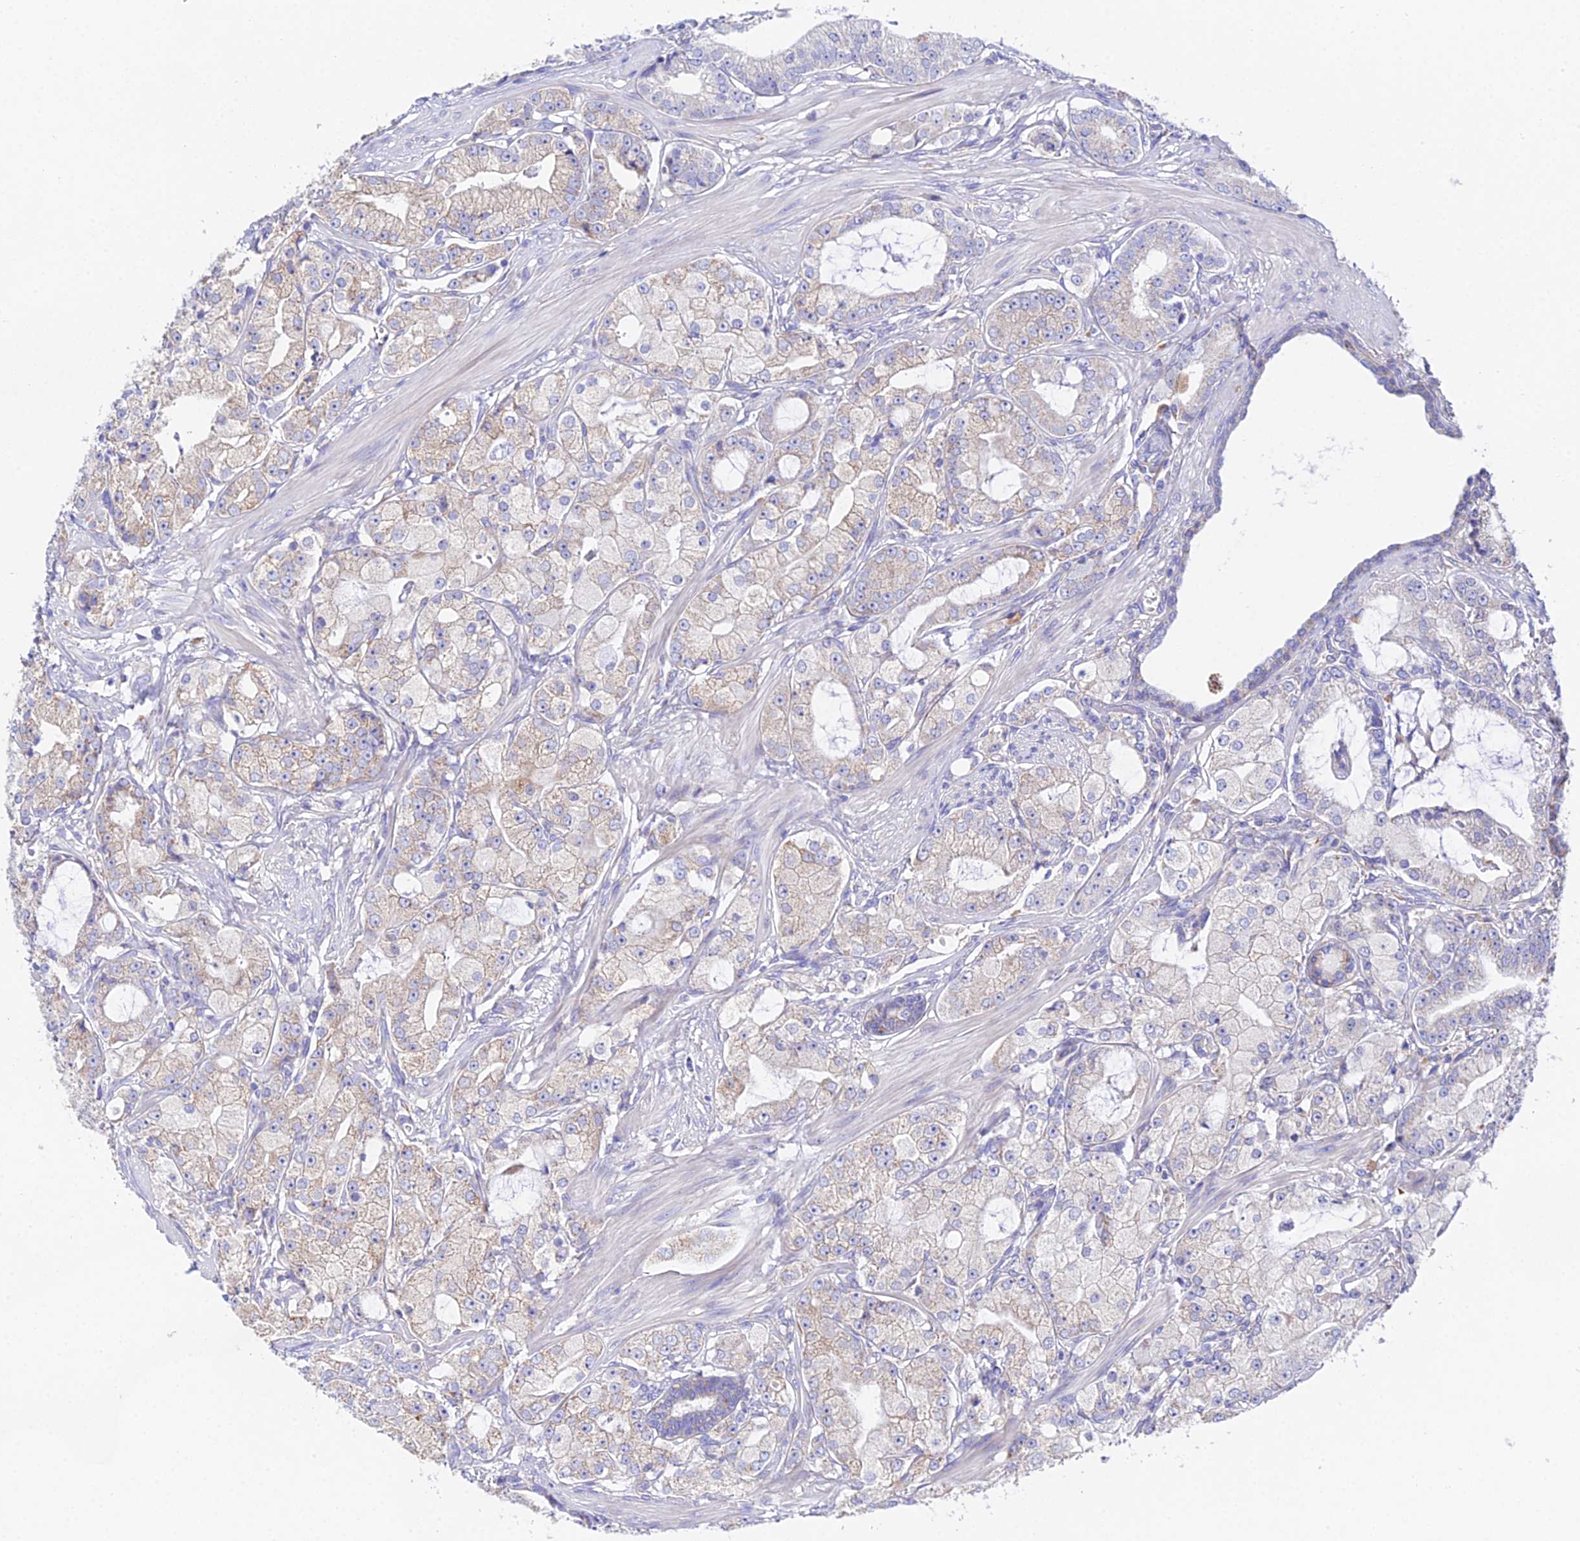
{"staining": {"intensity": "weak", "quantity": "25%-75%", "location": "cytoplasmic/membranous"}, "tissue": "prostate cancer", "cell_type": "Tumor cells", "image_type": "cancer", "snomed": [{"axis": "morphology", "description": "Adenocarcinoma, High grade"}, {"axis": "topography", "description": "Prostate"}], "caption": "IHC histopathology image of neoplastic tissue: prostate adenocarcinoma (high-grade) stained using IHC displays low levels of weak protein expression localized specifically in the cytoplasmic/membranous of tumor cells, appearing as a cytoplasmic/membranous brown color.", "gene": "PPP2R2C", "patient": {"sex": "male", "age": 71}}